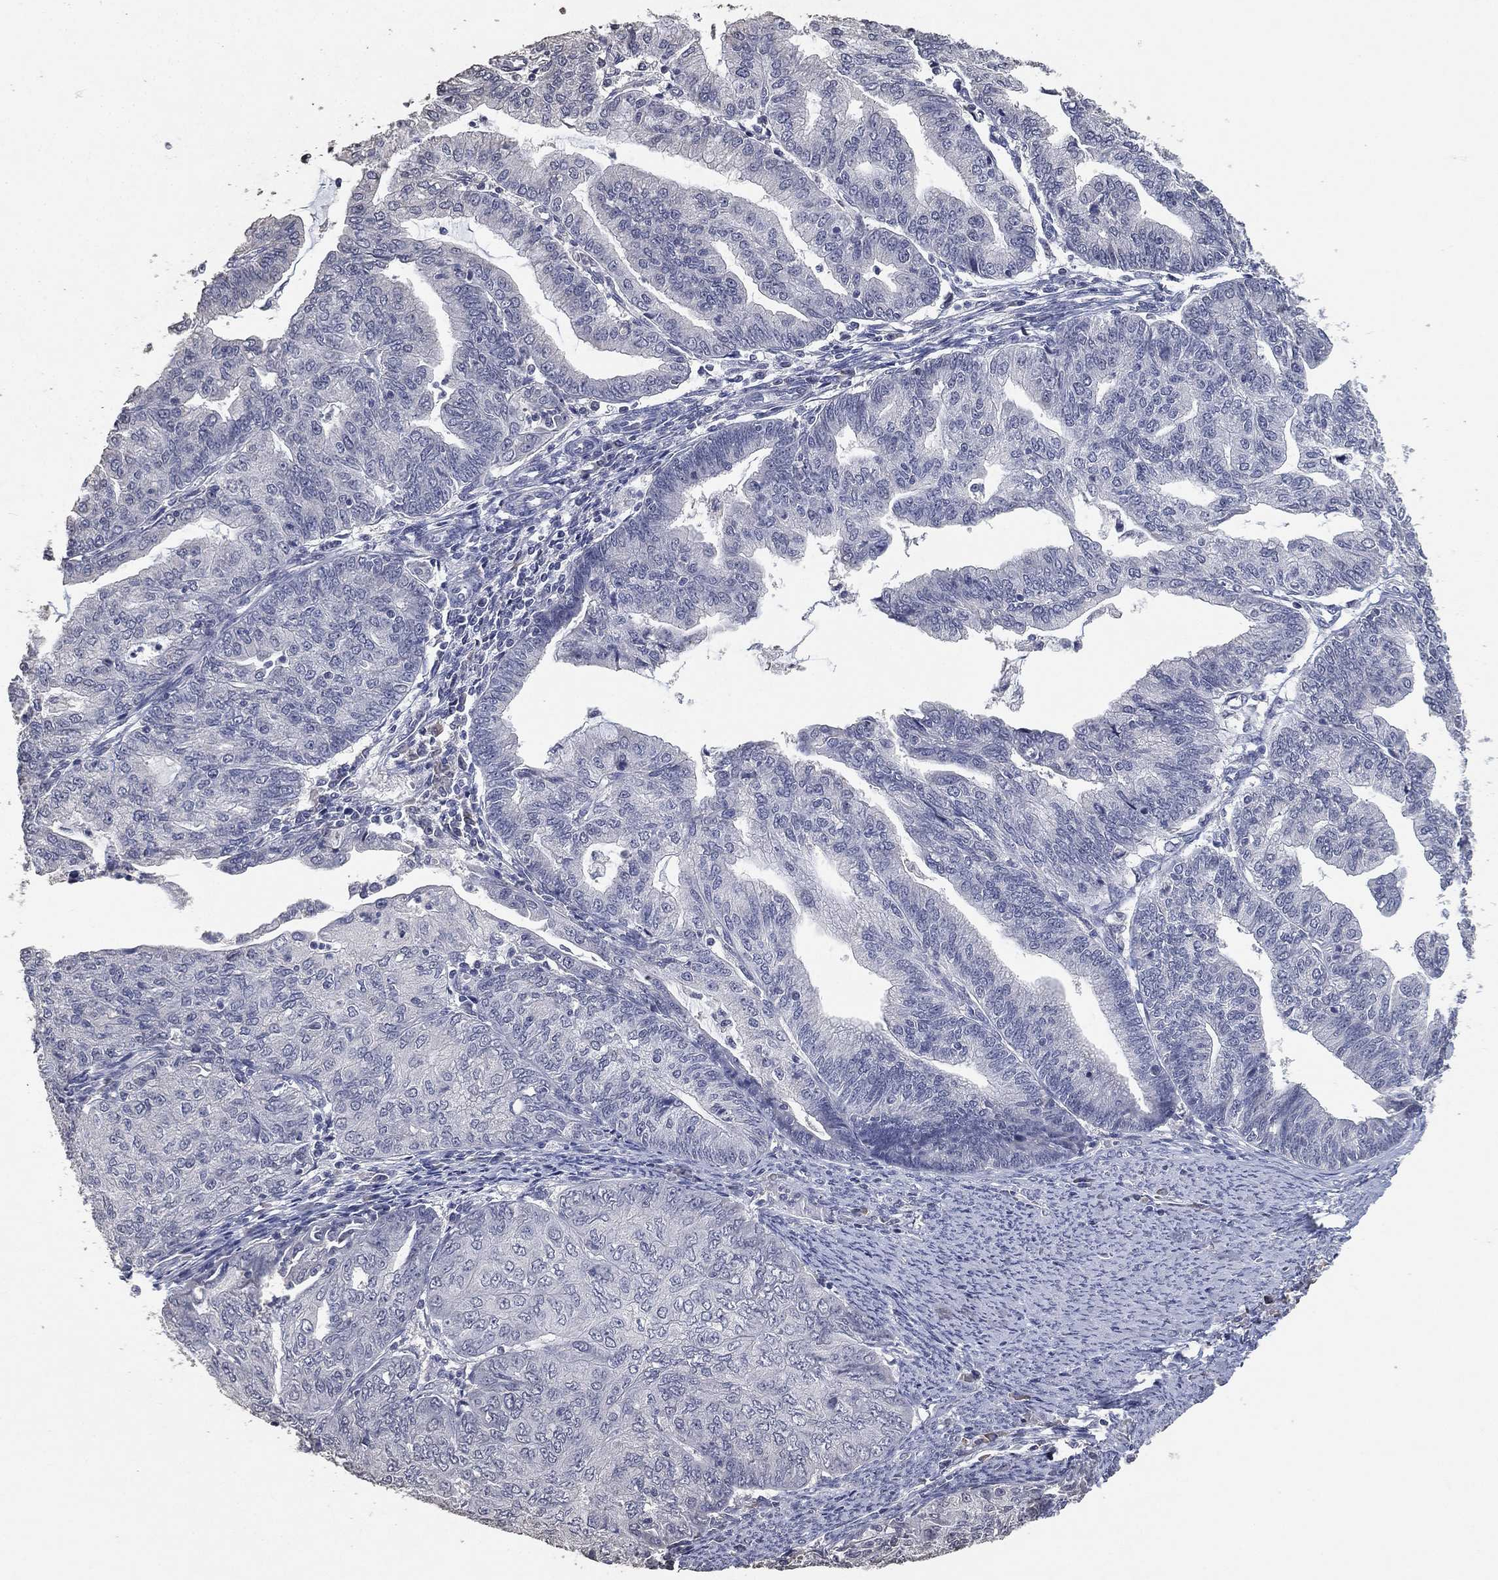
{"staining": {"intensity": "negative", "quantity": "none", "location": "none"}, "tissue": "endometrial cancer", "cell_type": "Tumor cells", "image_type": "cancer", "snomed": [{"axis": "morphology", "description": "Adenocarcinoma, NOS"}, {"axis": "topography", "description": "Endometrium"}], "caption": "IHC of human endometrial adenocarcinoma displays no expression in tumor cells.", "gene": "DSG1", "patient": {"sex": "female", "age": 82}}